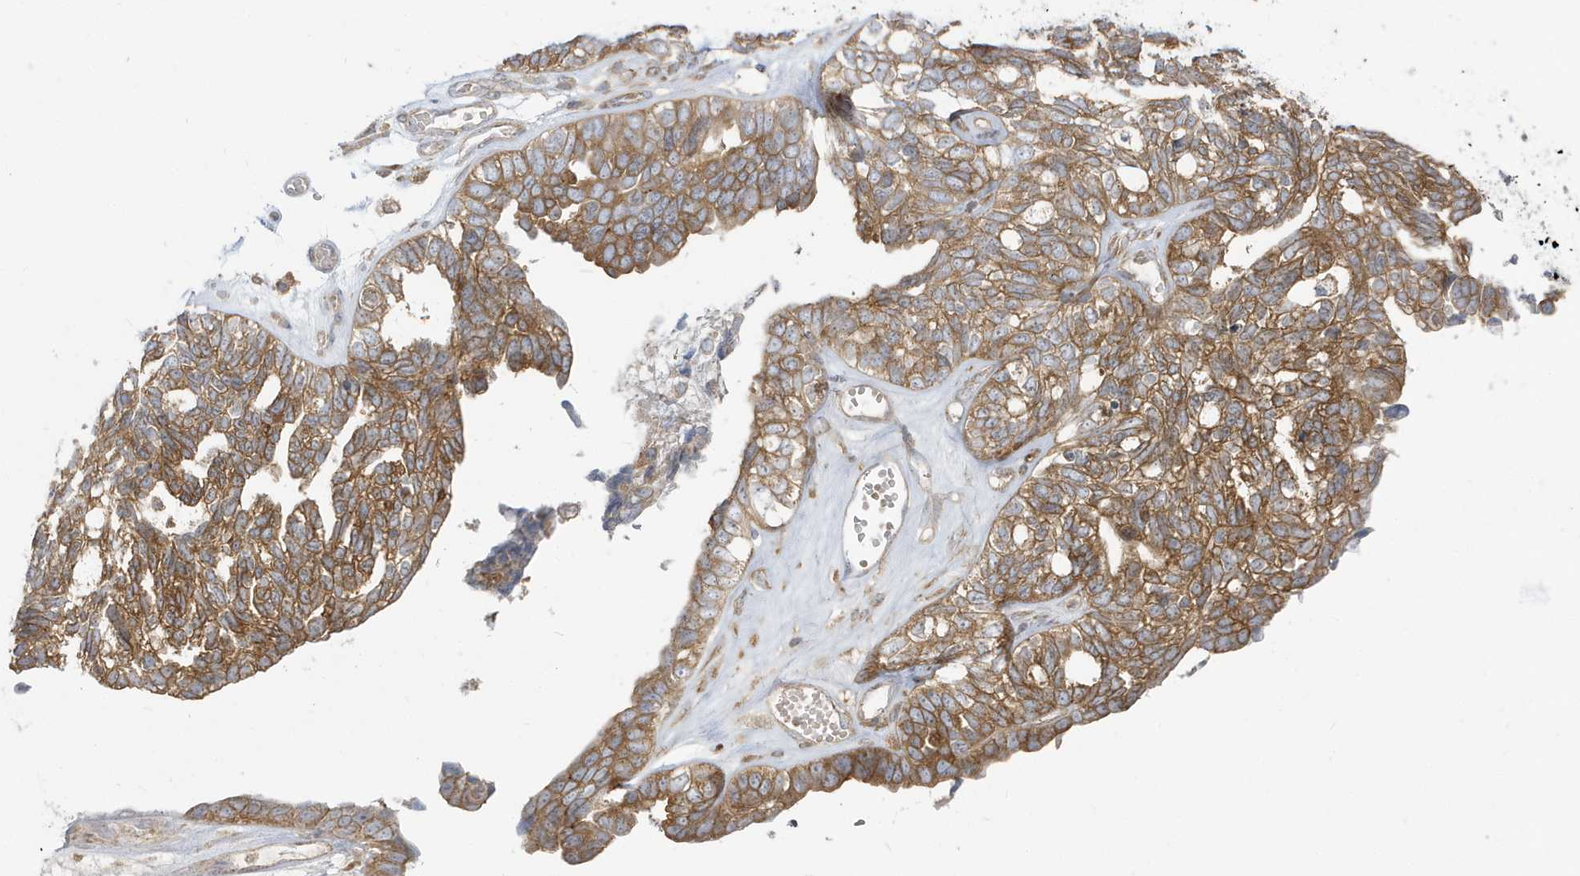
{"staining": {"intensity": "moderate", "quantity": ">75%", "location": "cytoplasmic/membranous"}, "tissue": "ovarian cancer", "cell_type": "Tumor cells", "image_type": "cancer", "snomed": [{"axis": "morphology", "description": "Cystadenocarcinoma, serous, NOS"}, {"axis": "topography", "description": "Ovary"}], "caption": "Ovarian serous cystadenocarcinoma stained with a protein marker demonstrates moderate staining in tumor cells.", "gene": "STAM", "patient": {"sex": "female", "age": 79}}